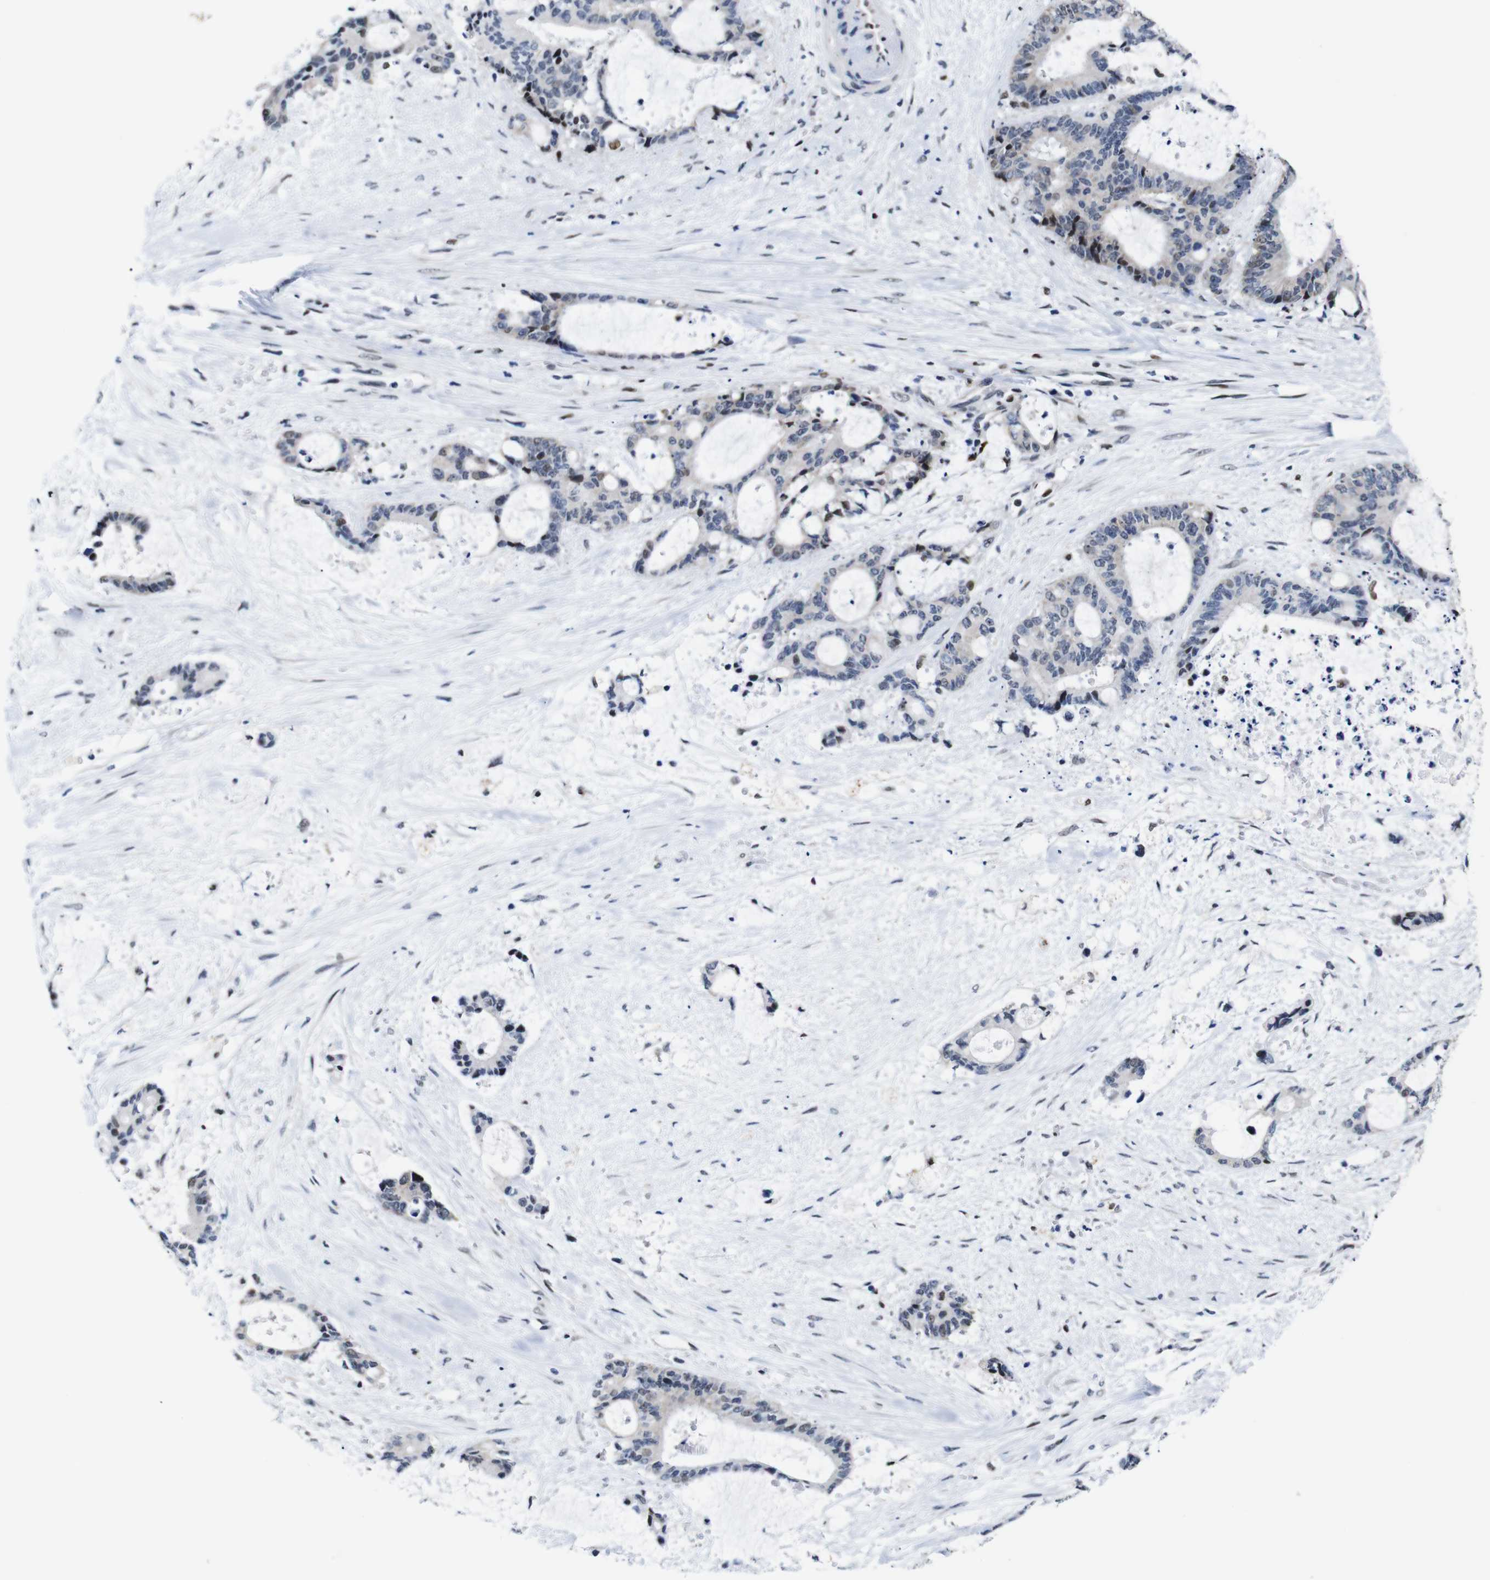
{"staining": {"intensity": "weak", "quantity": "<25%", "location": "cytoplasmic/membranous"}, "tissue": "liver cancer", "cell_type": "Tumor cells", "image_type": "cancer", "snomed": [{"axis": "morphology", "description": "Normal tissue, NOS"}, {"axis": "morphology", "description": "Cholangiocarcinoma"}, {"axis": "topography", "description": "Liver"}, {"axis": "topography", "description": "Peripheral nerve tissue"}], "caption": "High magnification brightfield microscopy of cholangiocarcinoma (liver) stained with DAB (3,3'-diaminobenzidine) (brown) and counterstained with hematoxylin (blue): tumor cells show no significant positivity.", "gene": "GATA6", "patient": {"sex": "female", "age": 73}}